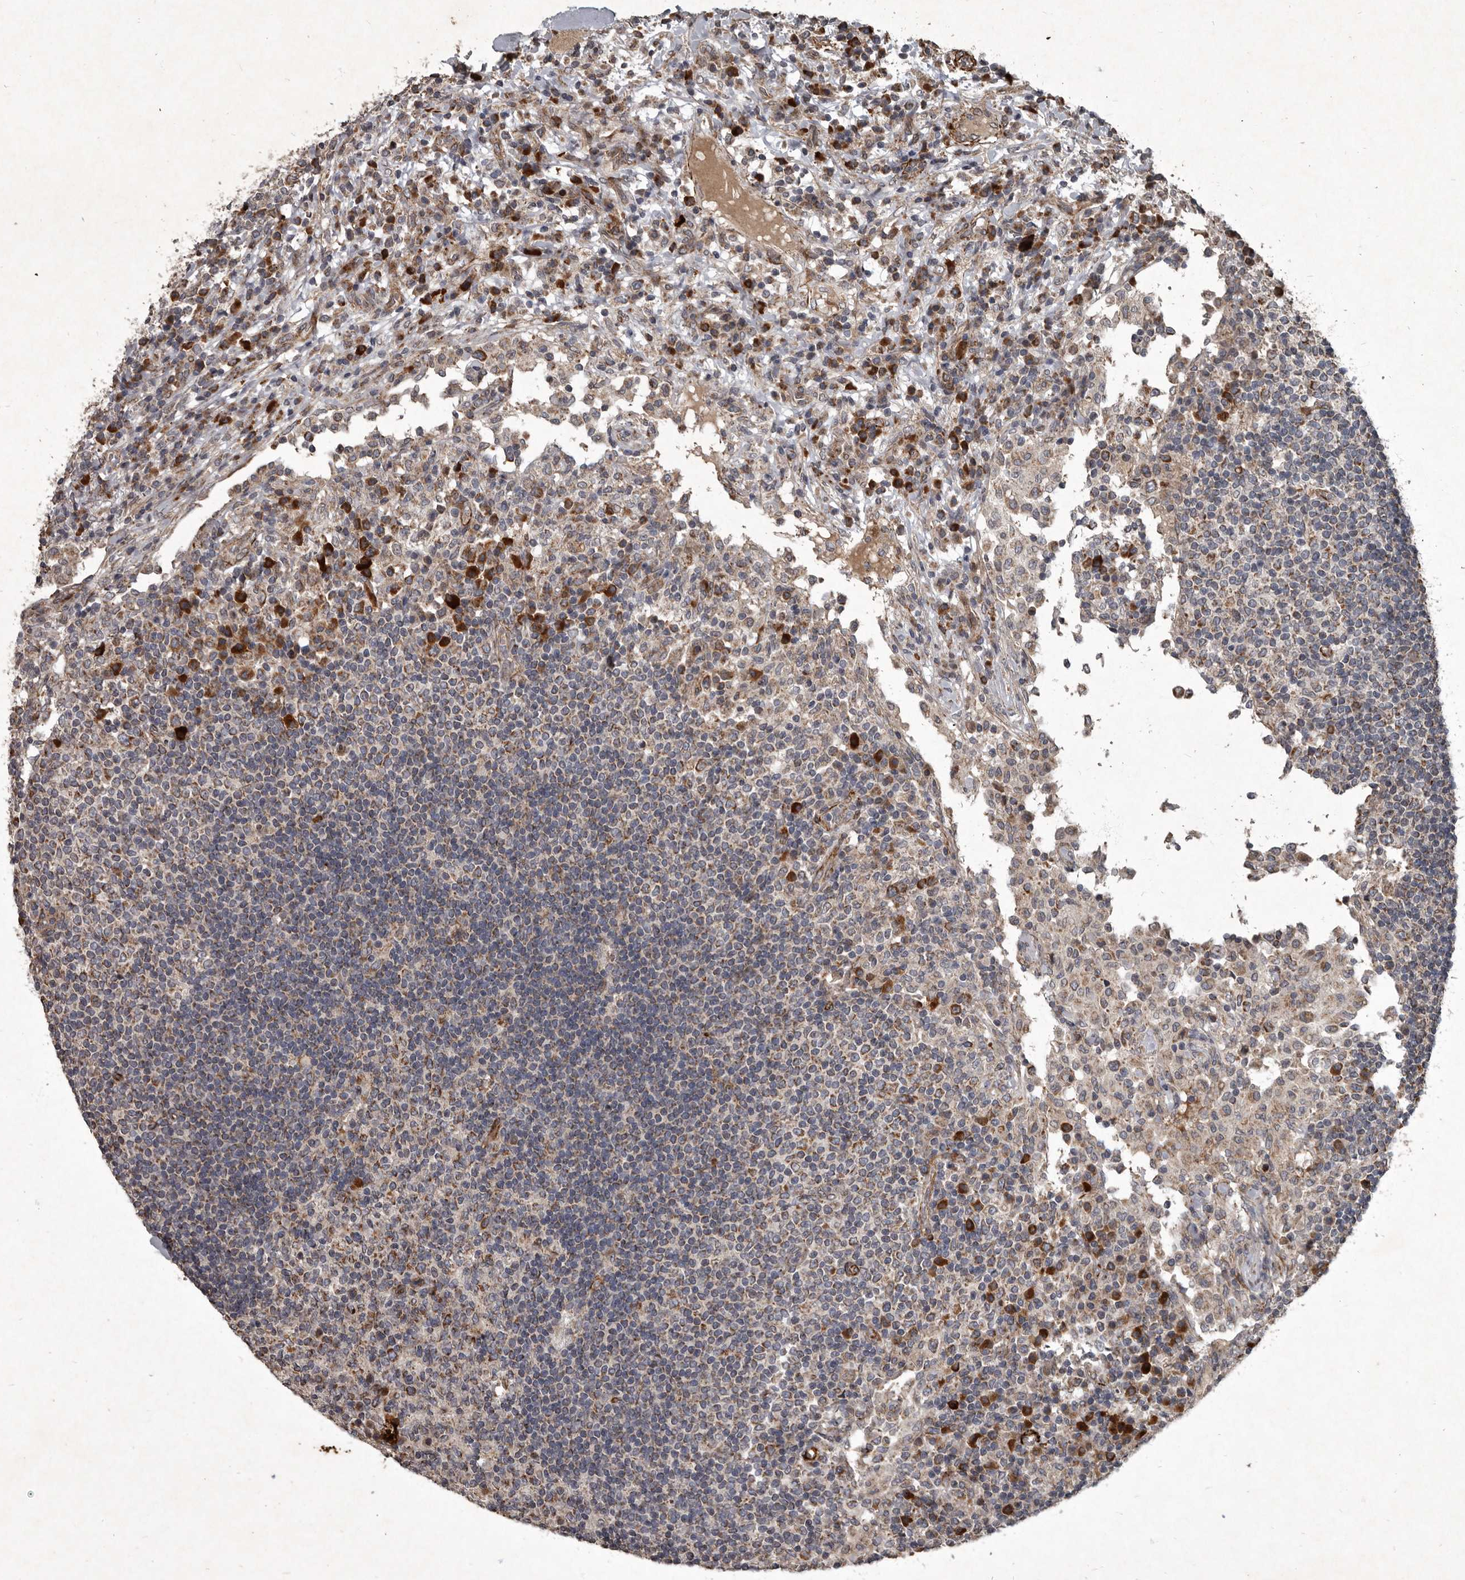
{"staining": {"intensity": "negative", "quantity": "none", "location": "none"}, "tissue": "lymph node", "cell_type": "Germinal center cells", "image_type": "normal", "snomed": [{"axis": "morphology", "description": "Normal tissue, NOS"}, {"axis": "topography", "description": "Lymph node"}], "caption": "A high-resolution image shows immunohistochemistry staining of unremarkable lymph node, which reveals no significant staining in germinal center cells. (DAB IHC visualized using brightfield microscopy, high magnification).", "gene": "MRPS15", "patient": {"sex": "female", "age": 53}}